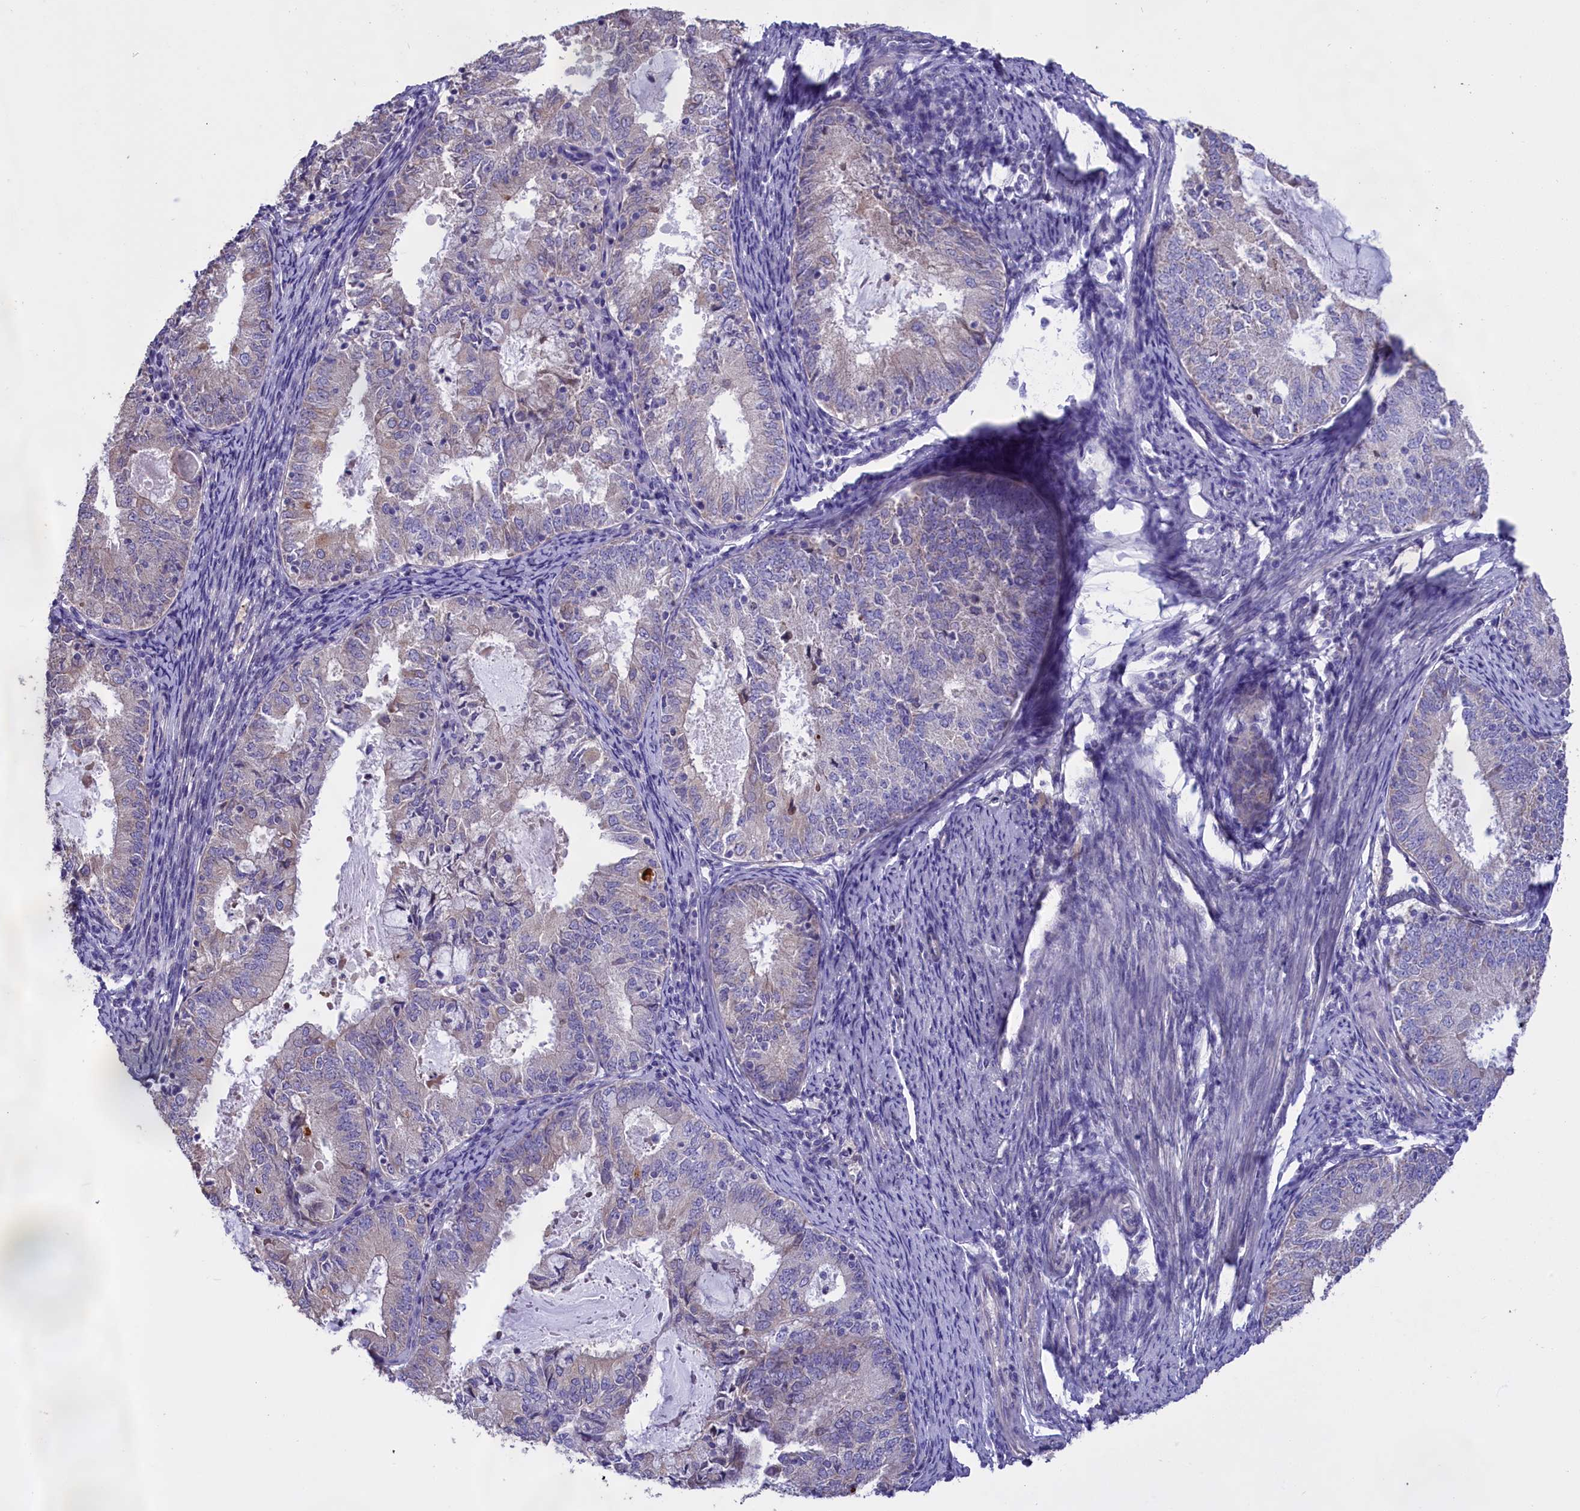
{"staining": {"intensity": "negative", "quantity": "none", "location": "none"}, "tissue": "endometrial cancer", "cell_type": "Tumor cells", "image_type": "cancer", "snomed": [{"axis": "morphology", "description": "Adenocarcinoma, NOS"}, {"axis": "topography", "description": "Endometrium"}], "caption": "The histopathology image demonstrates no significant positivity in tumor cells of endometrial cancer (adenocarcinoma). (Stains: DAB immunohistochemistry with hematoxylin counter stain, Microscopy: brightfield microscopy at high magnification).", "gene": "CYP2U1", "patient": {"sex": "female", "age": 57}}